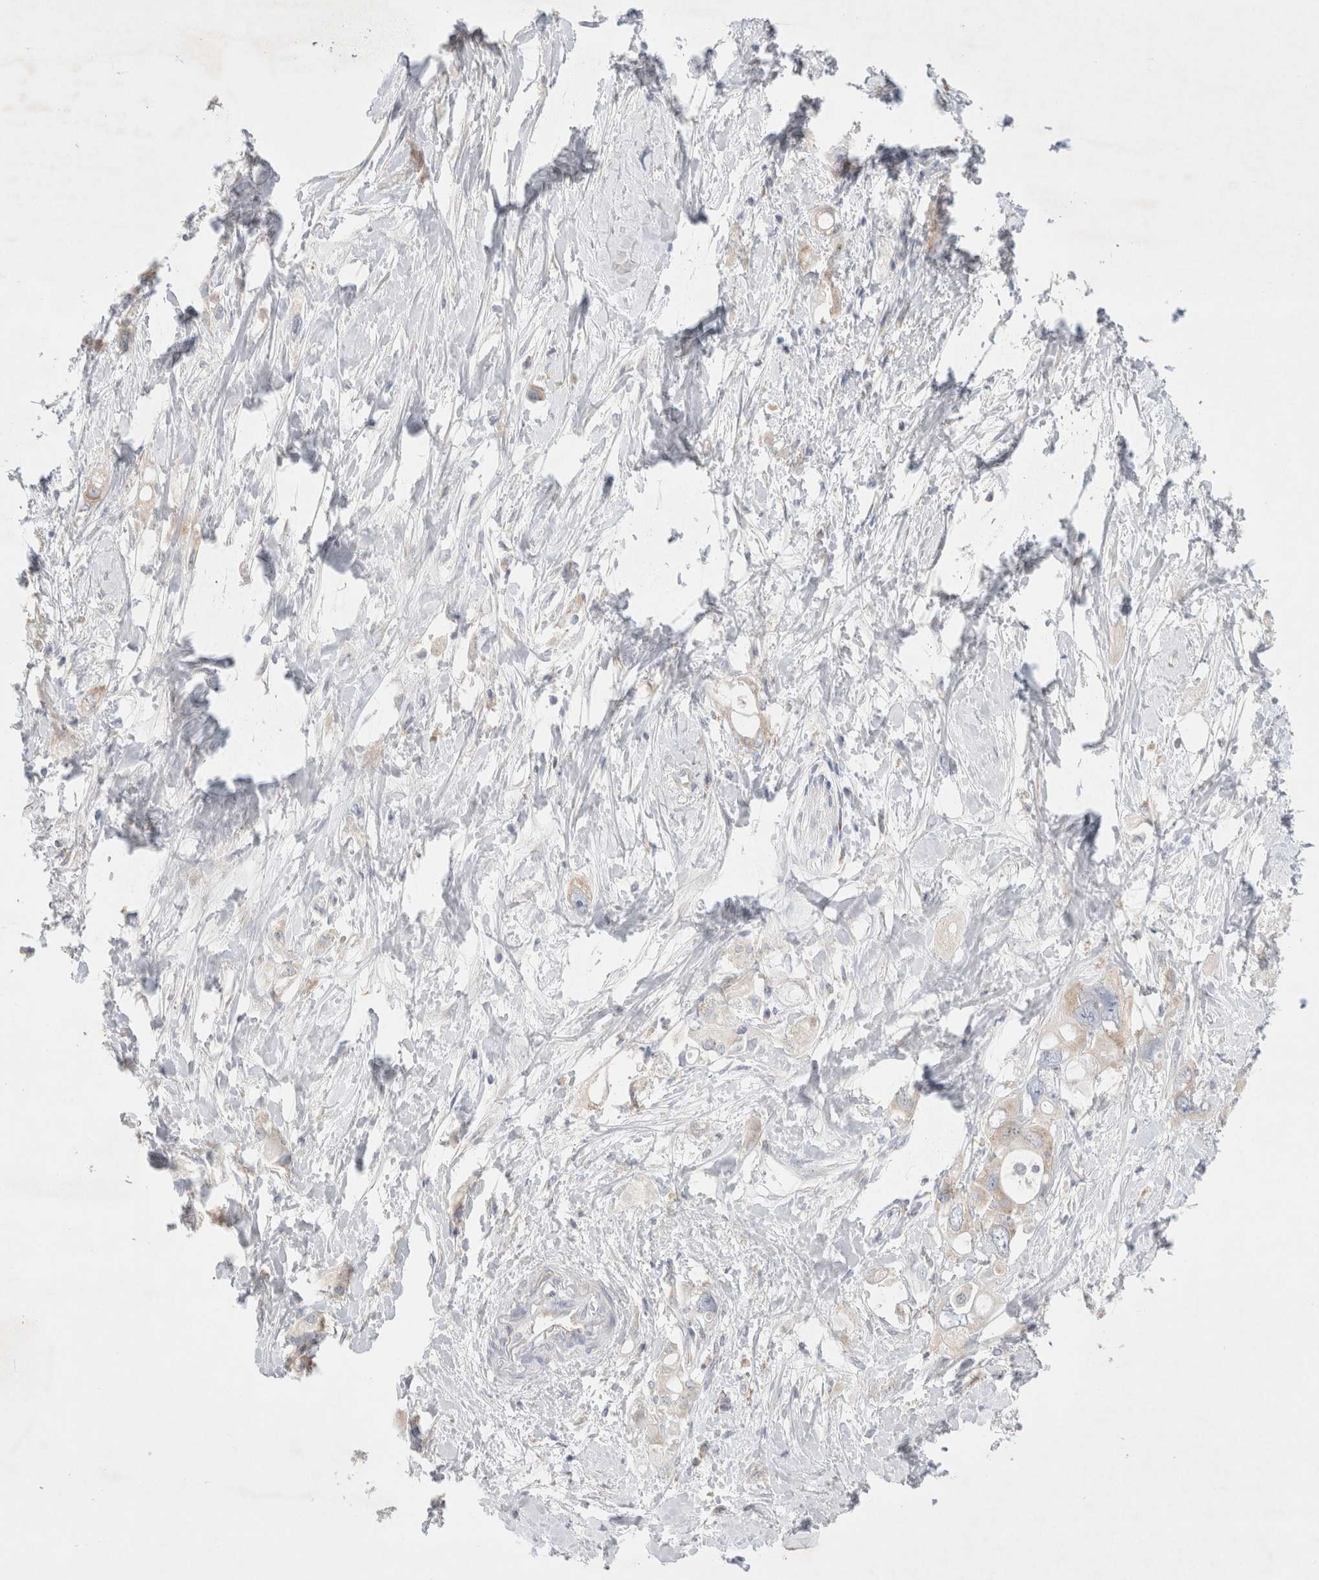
{"staining": {"intensity": "negative", "quantity": "none", "location": "none"}, "tissue": "pancreatic cancer", "cell_type": "Tumor cells", "image_type": "cancer", "snomed": [{"axis": "morphology", "description": "Adenocarcinoma, NOS"}, {"axis": "topography", "description": "Pancreas"}], "caption": "This image is of pancreatic cancer stained with immunohistochemistry to label a protein in brown with the nuclei are counter-stained blue. There is no expression in tumor cells.", "gene": "ZNF23", "patient": {"sex": "female", "age": 56}}